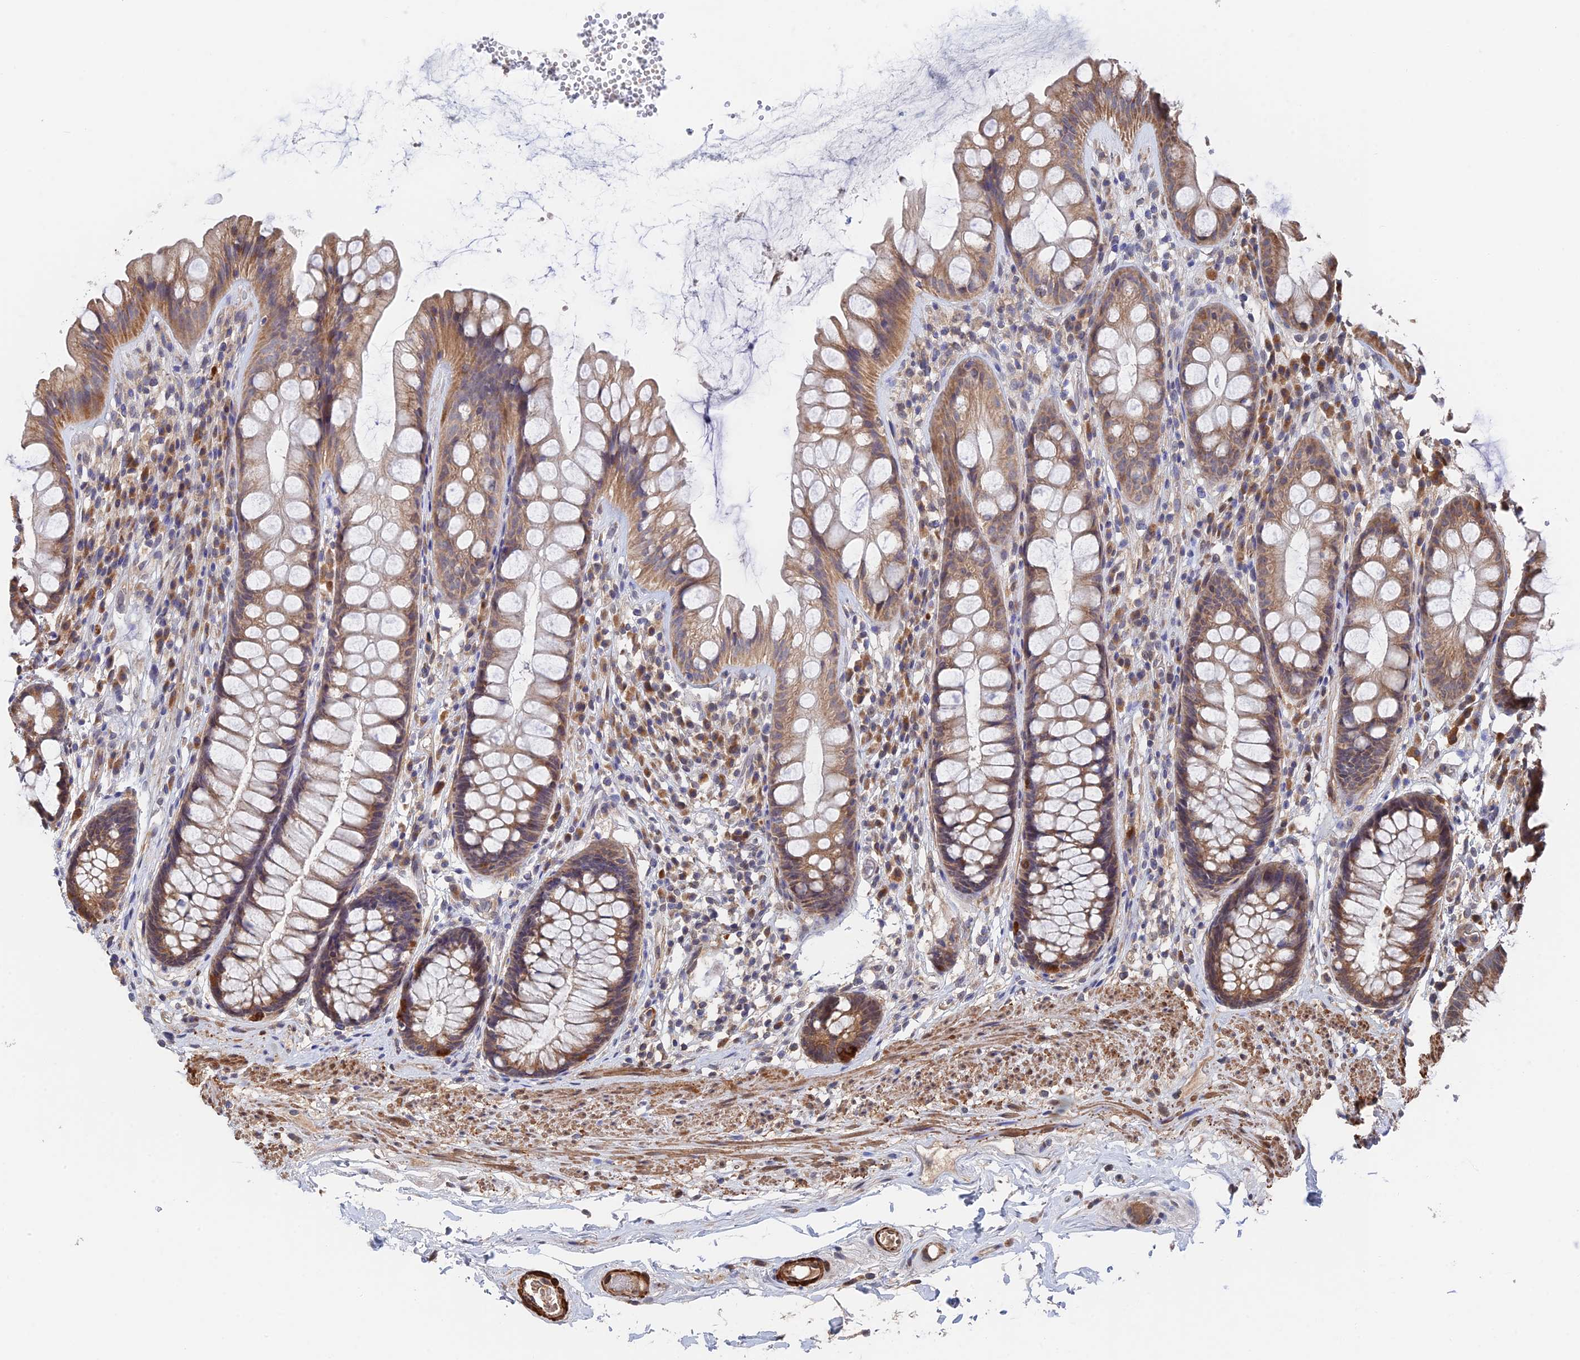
{"staining": {"intensity": "moderate", "quantity": ">75%", "location": "cytoplasmic/membranous"}, "tissue": "rectum", "cell_type": "Glandular cells", "image_type": "normal", "snomed": [{"axis": "morphology", "description": "Normal tissue, NOS"}, {"axis": "topography", "description": "Rectum"}], "caption": "Moderate cytoplasmic/membranous positivity for a protein is seen in approximately >75% of glandular cells of benign rectum using immunohistochemistry (IHC).", "gene": "ZNF320", "patient": {"sex": "male", "age": 74}}